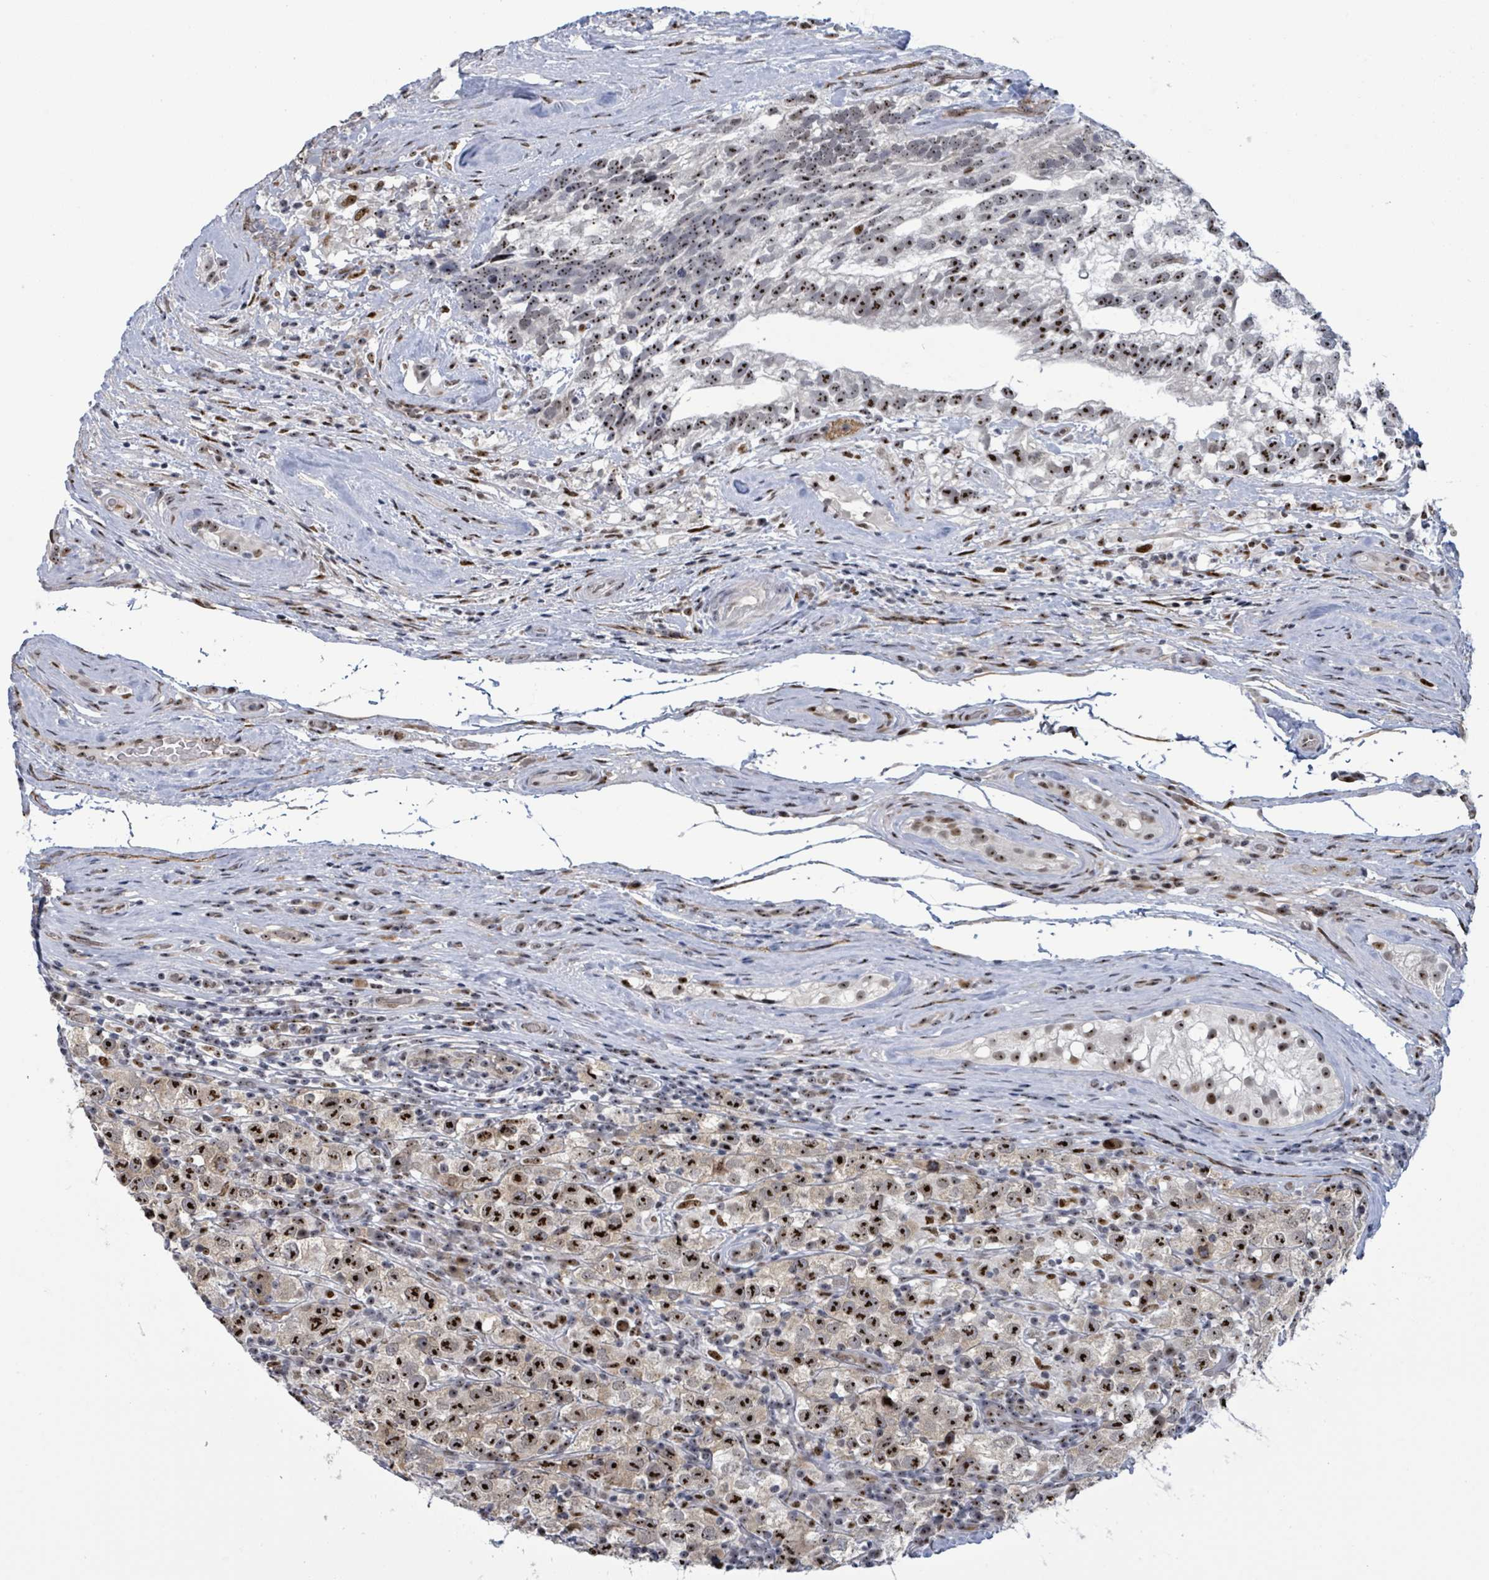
{"staining": {"intensity": "strong", "quantity": ">75%", "location": "nuclear"}, "tissue": "testis cancer", "cell_type": "Tumor cells", "image_type": "cancer", "snomed": [{"axis": "morphology", "description": "Seminoma, NOS"}, {"axis": "morphology", "description": "Carcinoma, Embryonal, NOS"}, {"axis": "topography", "description": "Testis"}], "caption": "This photomicrograph exhibits immunohistochemistry (IHC) staining of testis cancer, with high strong nuclear staining in about >75% of tumor cells.", "gene": "RRN3", "patient": {"sex": "male", "age": 41}}